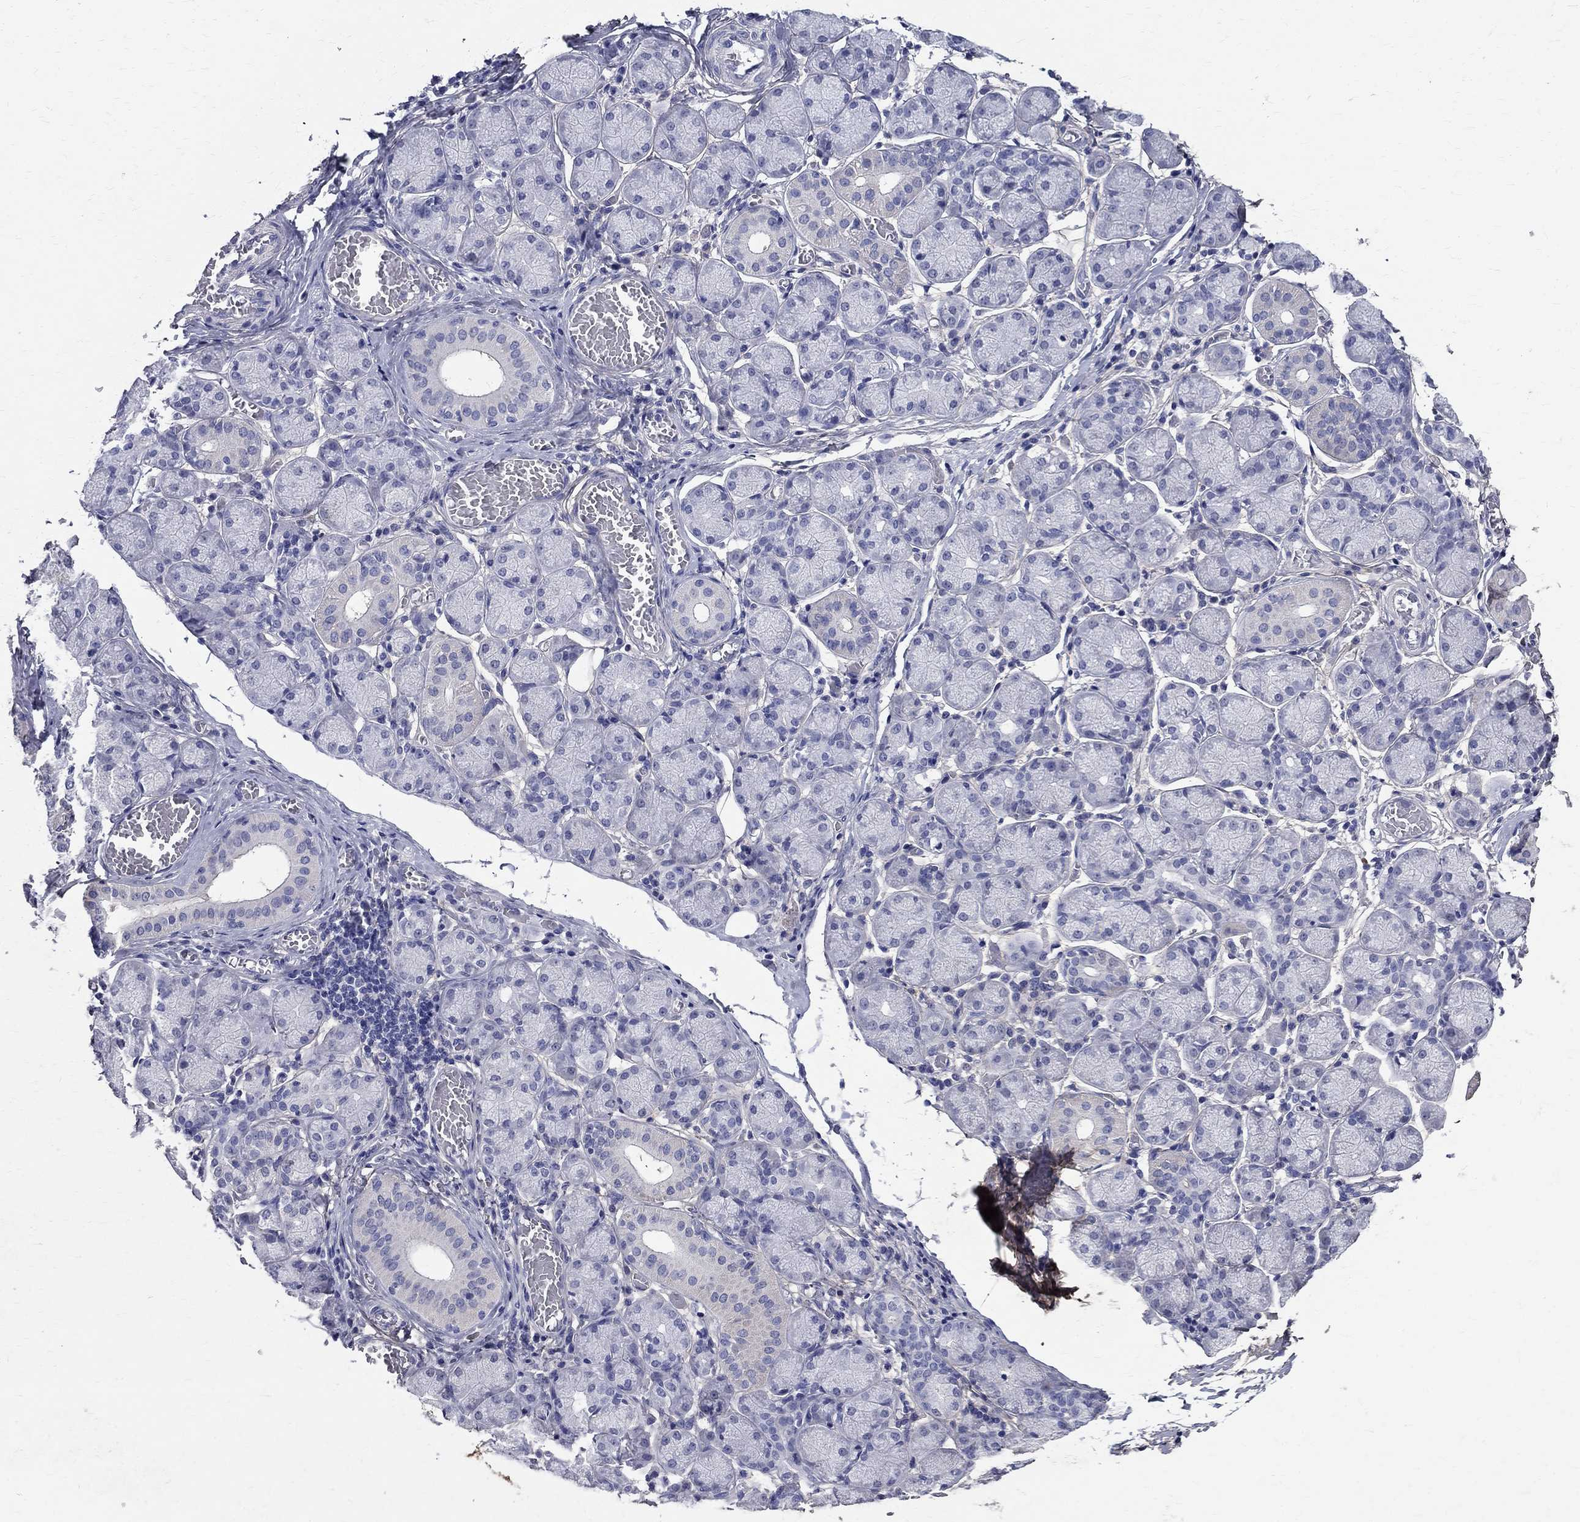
{"staining": {"intensity": "negative", "quantity": "none", "location": "none"}, "tissue": "salivary gland", "cell_type": "Glandular cells", "image_type": "normal", "snomed": [{"axis": "morphology", "description": "Normal tissue, NOS"}, {"axis": "topography", "description": "Salivary gland"}, {"axis": "topography", "description": "Peripheral nerve tissue"}], "caption": "This is an IHC histopathology image of normal human salivary gland. There is no staining in glandular cells.", "gene": "ANXA10", "patient": {"sex": "female", "age": 24}}